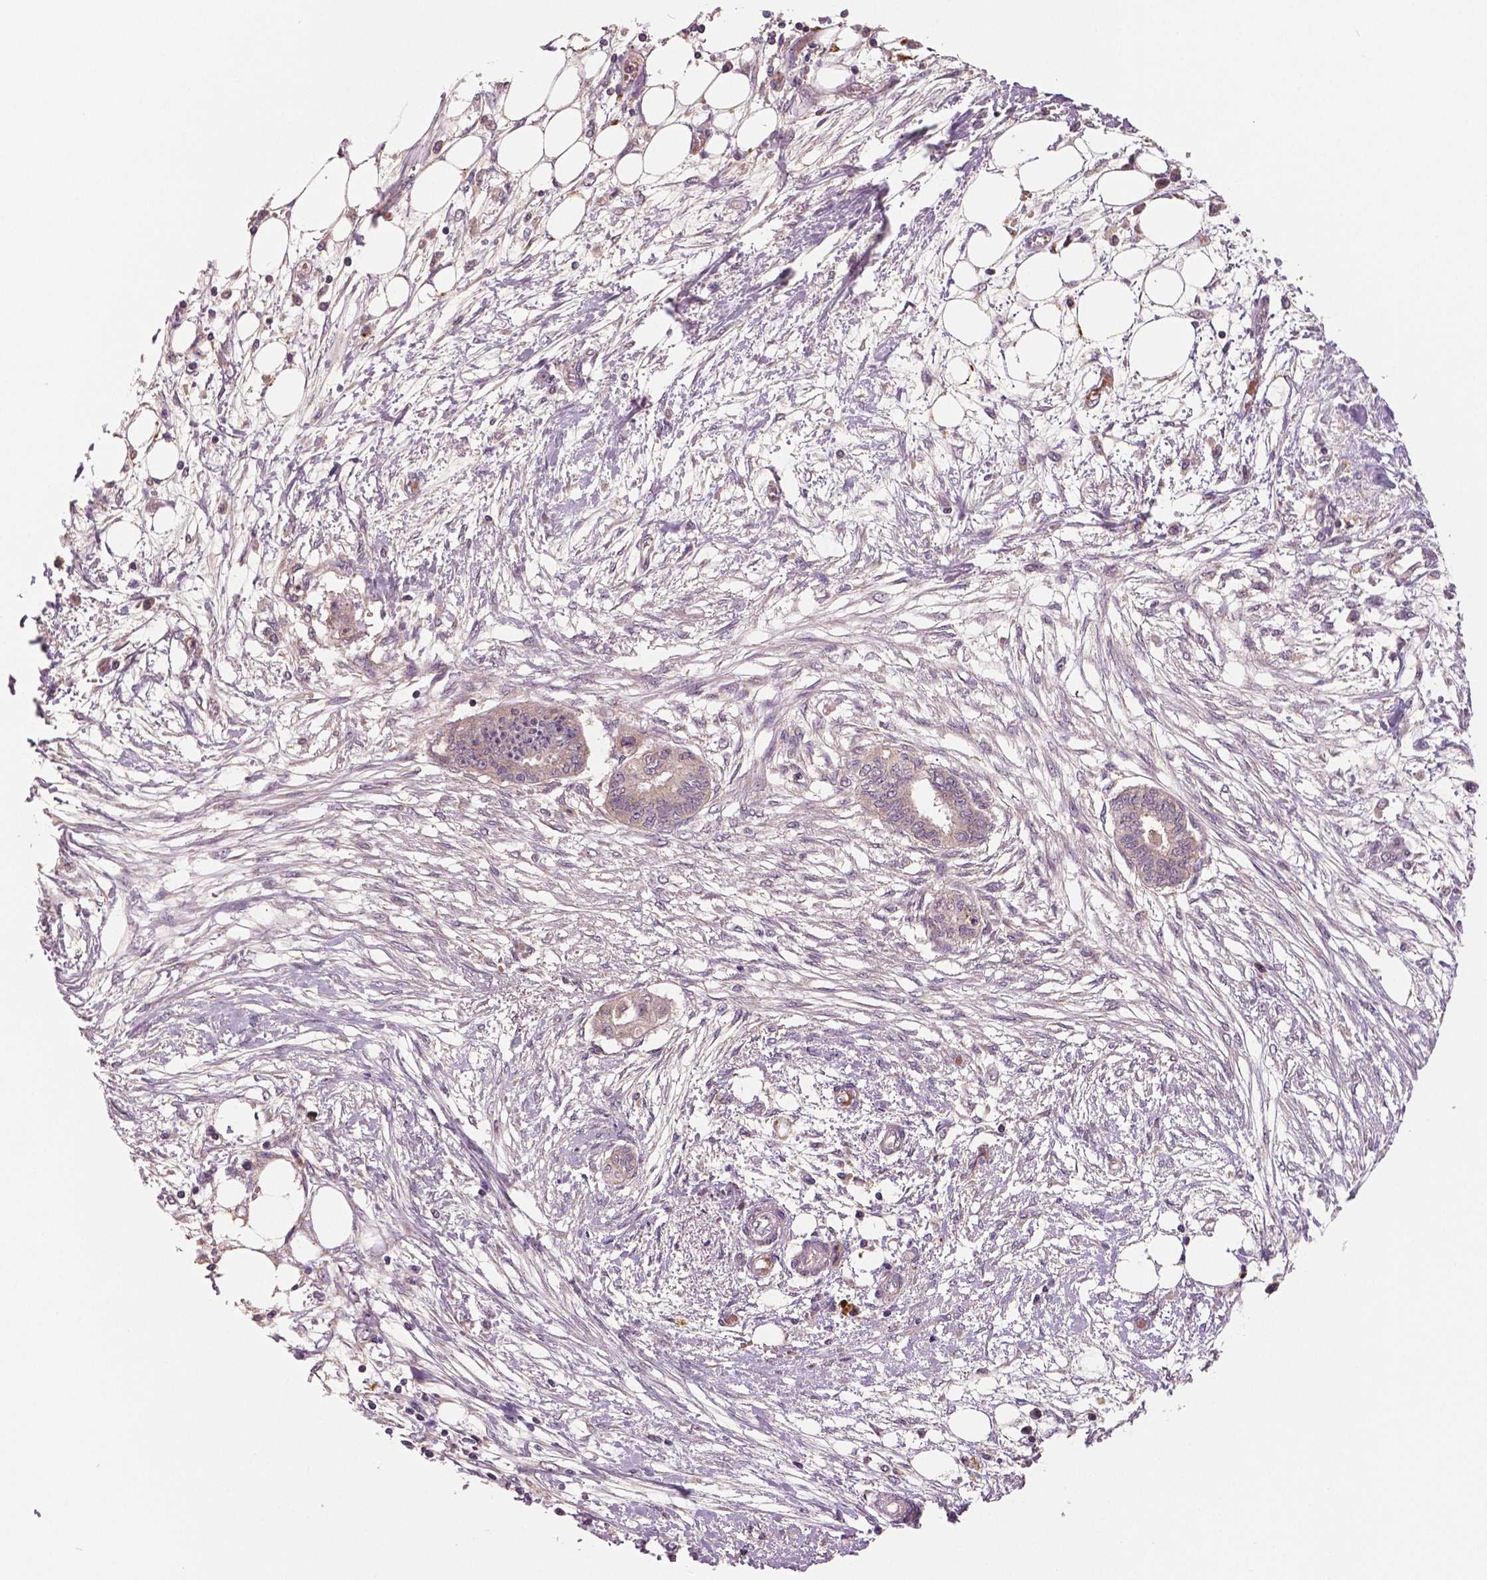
{"staining": {"intensity": "negative", "quantity": "none", "location": "none"}, "tissue": "endometrial cancer", "cell_type": "Tumor cells", "image_type": "cancer", "snomed": [{"axis": "morphology", "description": "Adenocarcinoma, NOS"}, {"axis": "morphology", "description": "Adenocarcinoma, metastatic, NOS"}, {"axis": "topography", "description": "Adipose tissue"}, {"axis": "topography", "description": "Endometrium"}], "caption": "Metastatic adenocarcinoma (endometrial) was stained to show a protein in brown. There is no significant expression in tumor cells.", "gene": "MKI67", "patient": {"sex": "female", "age": 67}}